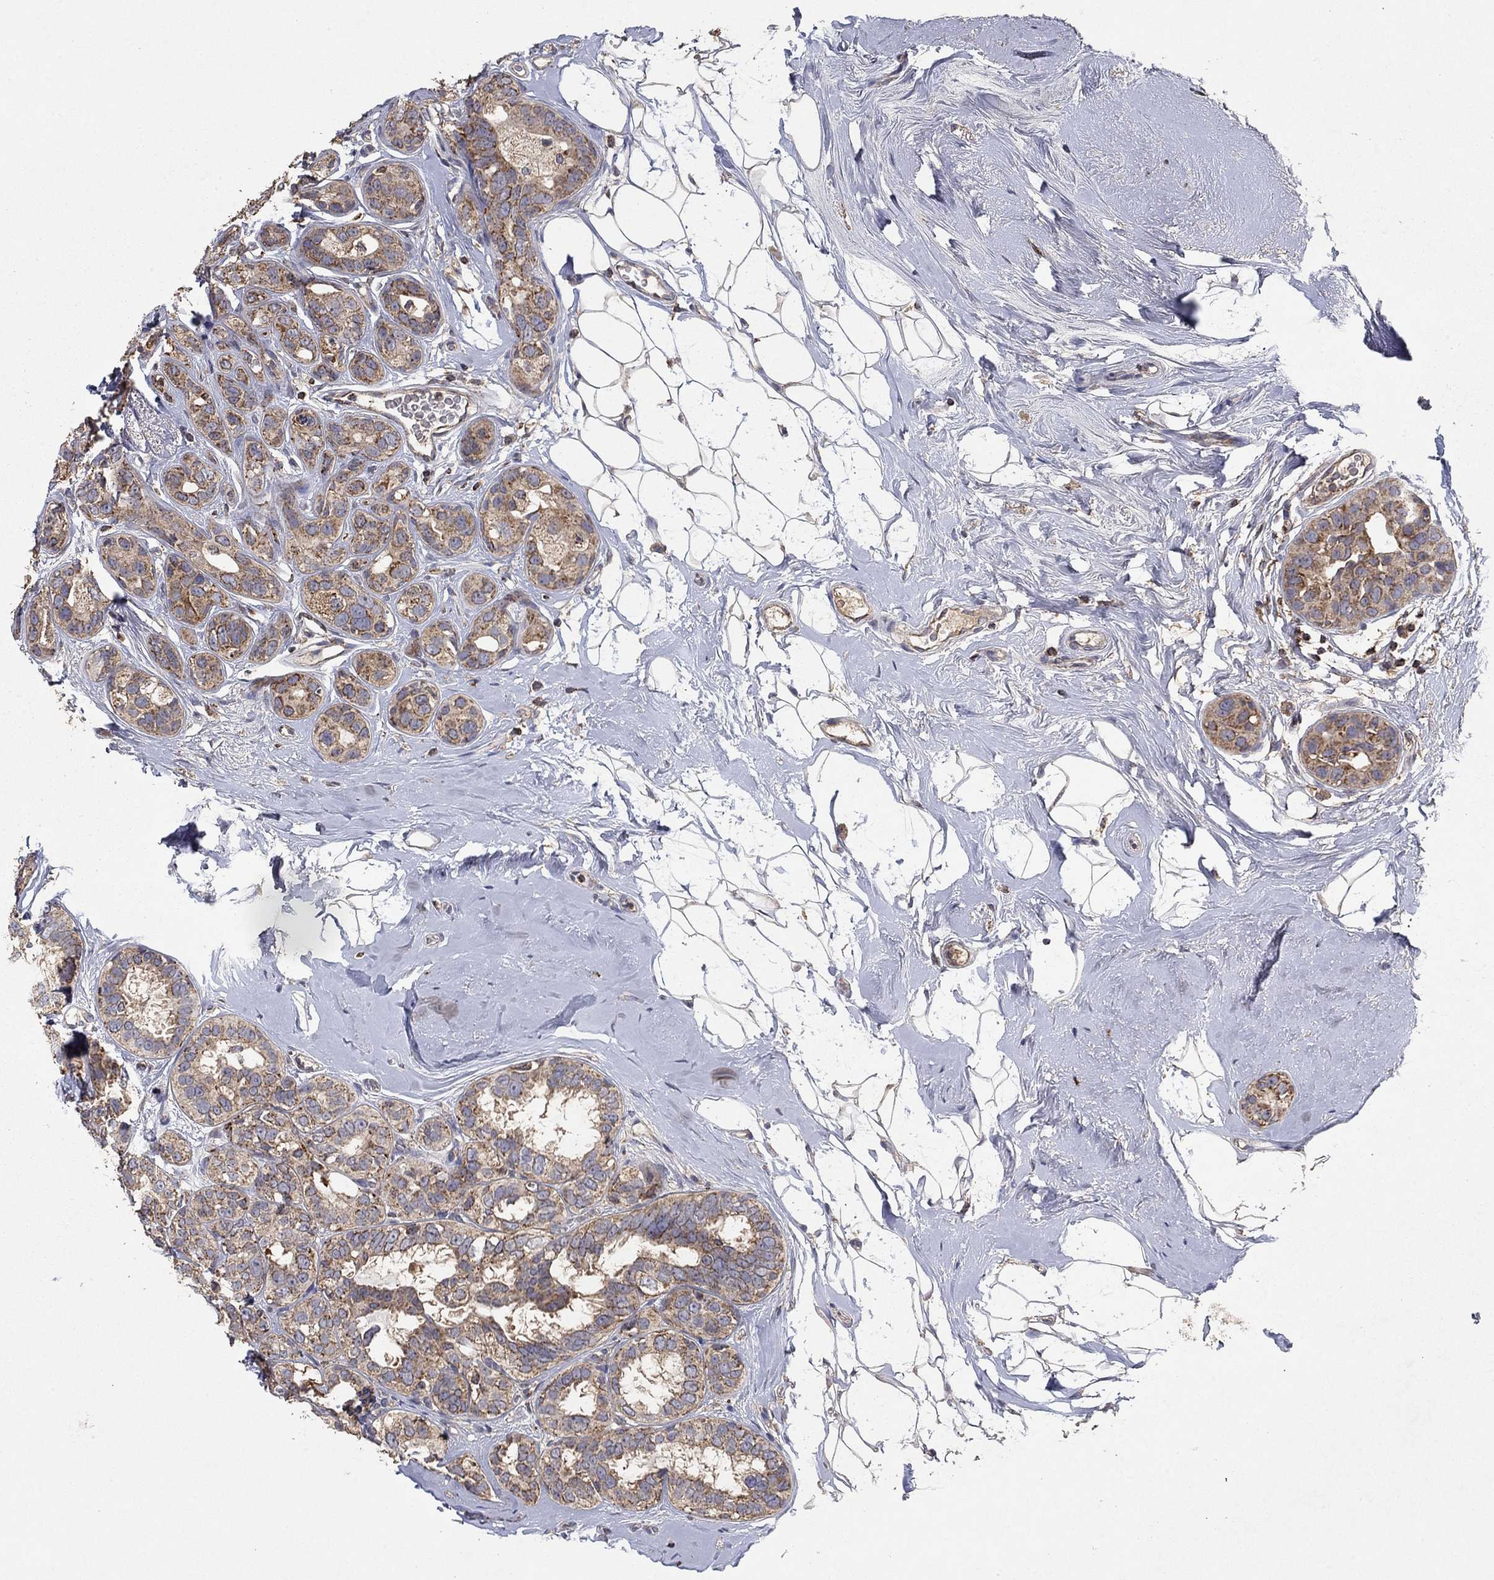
{"staining": {"intensity": "moderate", "quantity": ">75%", "location": "cytoplasmic/membranous"}, "tissue": "breast cancer", "cell_type": "Tumor cells", "image_type": "cancer", "snomed": [{"axis": "morphology", "description": "Duct carcinoma"}, {"axis": "topography", "description": "Breast"}], "caption": "Moderate cytoplasmic/membranous protein staining is seen in about >75% of tumor cells in breast infiltrating ductal carcinoma.", "gene": "GPSM1", "patient": {"sex": "female", "age": 55}}